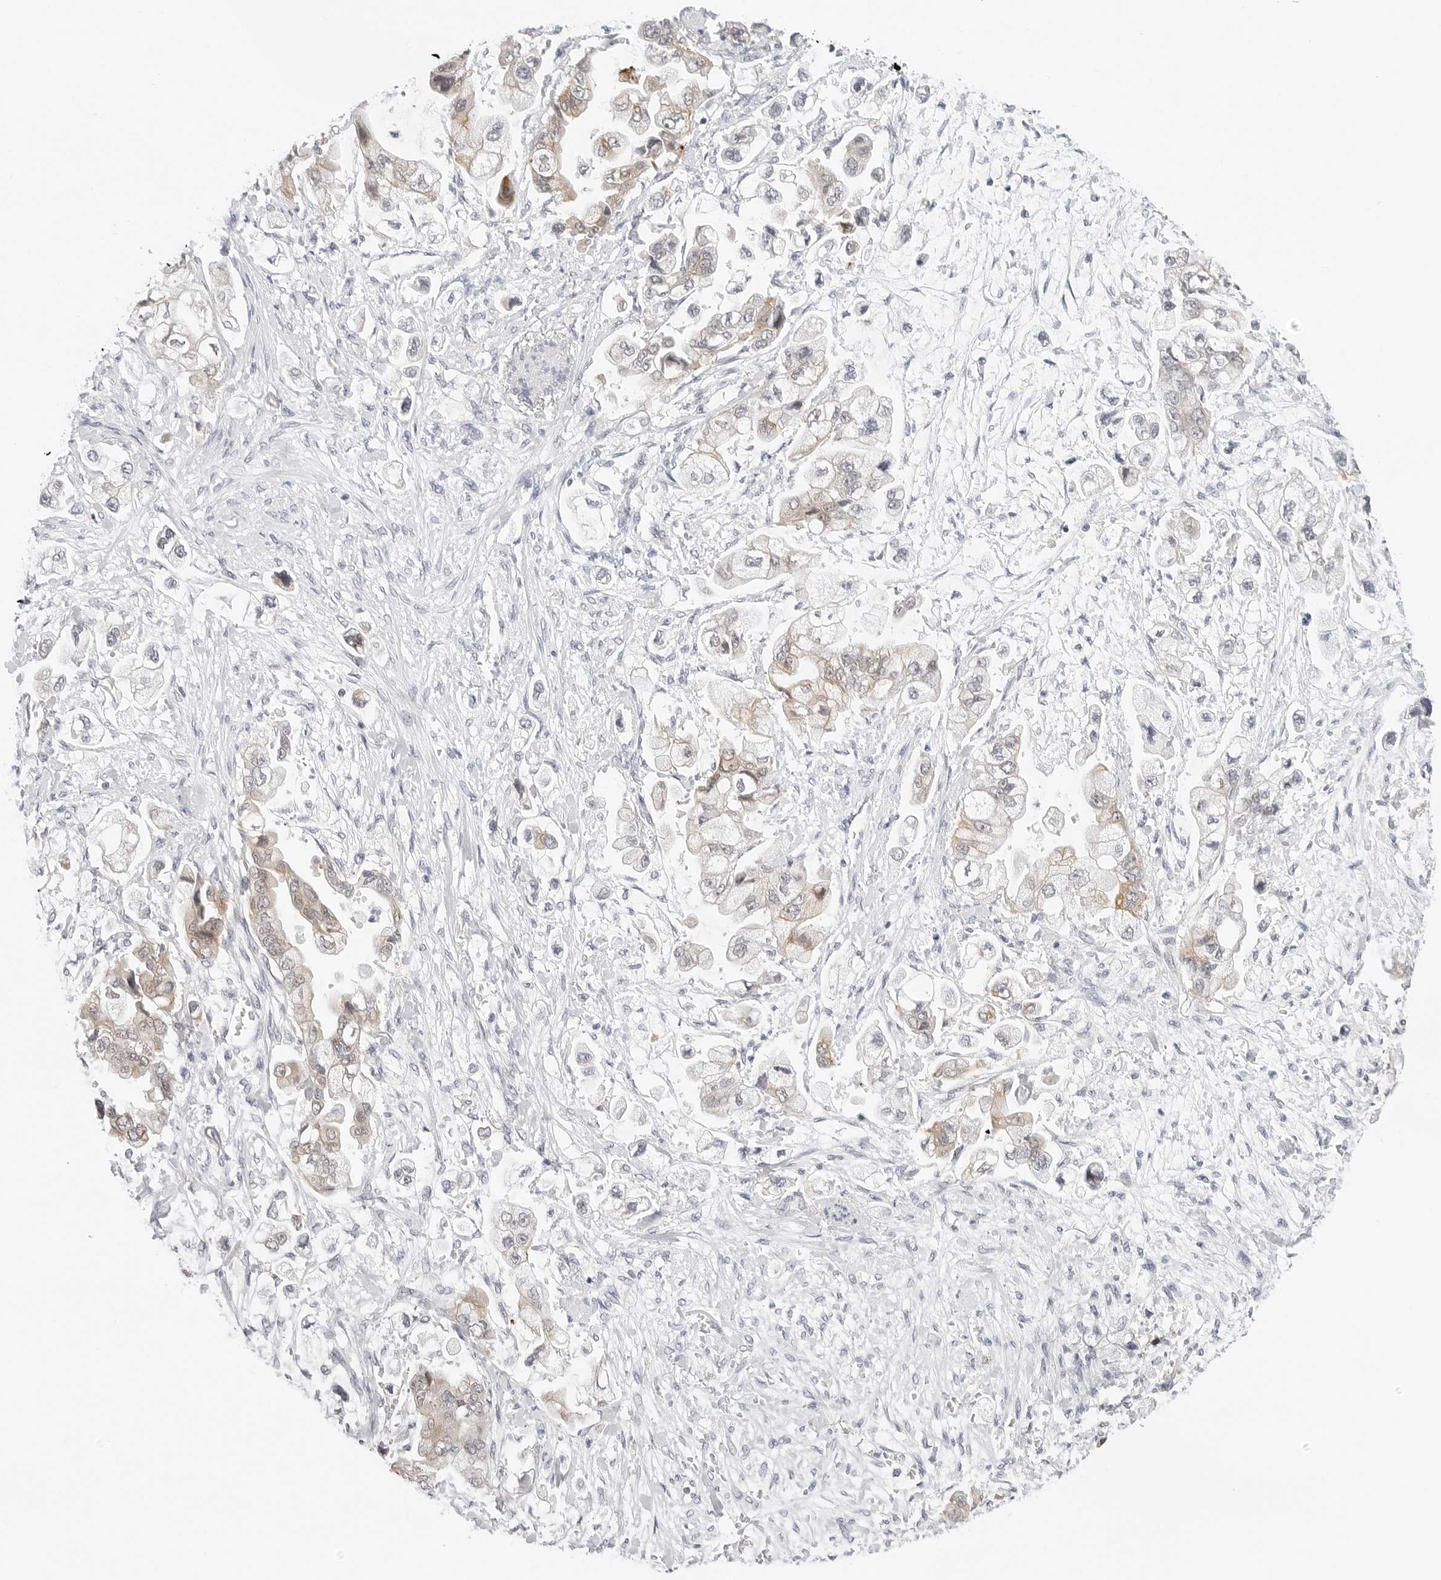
{"staining": {"intensity": "weak", "quantity": "25%-75%", "location": "cytoplasmic/membranous"}, "tissue": "stomach cancer", "cell_type": "Tumor cells", "image_type": "cancer", "snomed": [{"axis": "morphology", "description": "Adenocarcinoma, NOS"}, {"axis": "topography", "description": "Stomach"}], "caption": "Immunohistochemical staining of adenocarcinoma (stomach) displays low levels of weak cytoplasmic/membranous expression in about 25%-75% of tumor cells.", "gene": "TSEN2", "patient": {"sex": "male", "age": 62}}